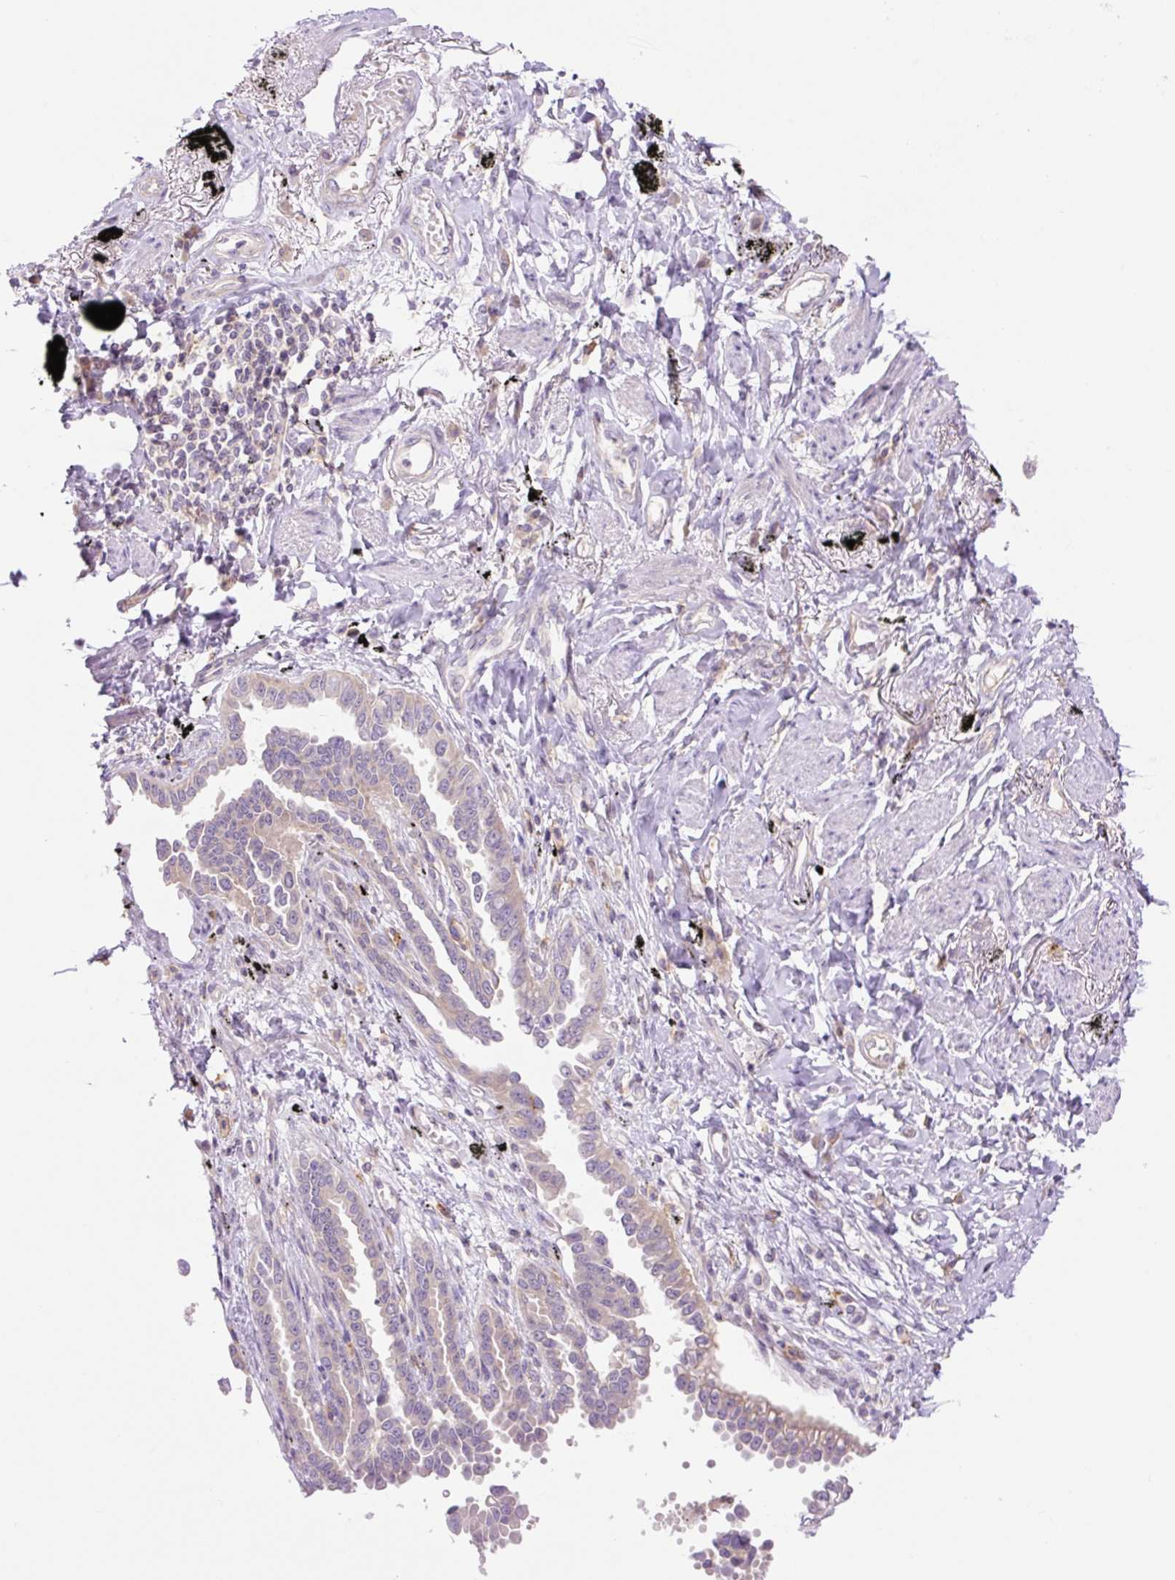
{"staining": {"intensity": "weak", "quantity": "<25%", "location": "cytoplasmic/membranous"}, "tissue": "lung cancer", "cell_type": "Tumor cells", "image_type": "cancer", "snomed": [{"axis": "morphology", "description": "Adenocarcinoma, NOS"}, {"axis": "topography", "description": "Lung"}], "caption": "Lung cancer stained for a protein using IHC demonstrates no staining tumor cells.", "gene": "GRID2", "patient": {"sex": "male", "age": 67}}